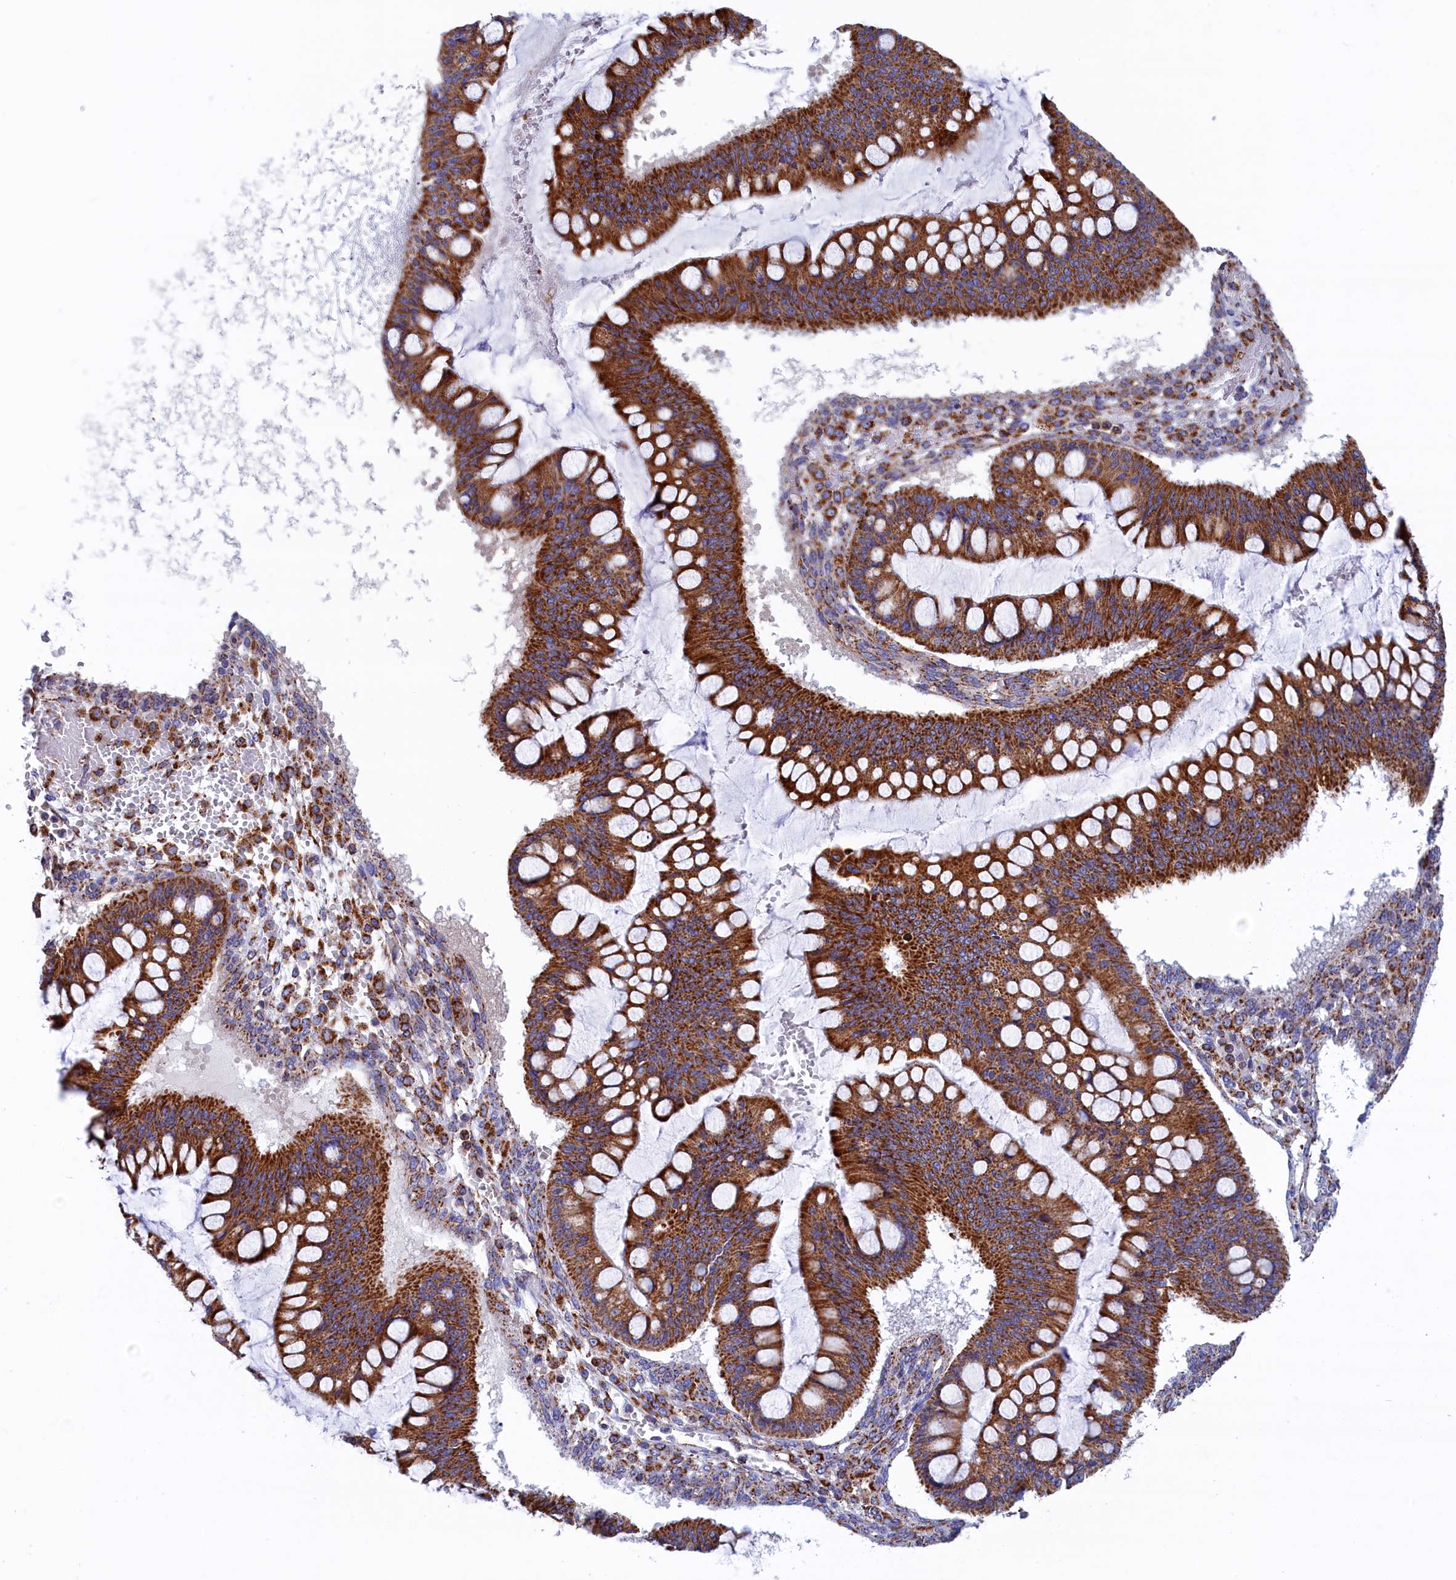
{"staining": {"intensity": "strong", "quantity": ">75%", "location": "cytoplasmic/membranous"}, "tissue": "ovarian cancer", "cell_type": "Tumor cells", "image_type": "cancer", "snomed": [{"axis": "morphology", "description": "Cystadenocarcinoma, mucinous, NOS"}, {"axis": "topography", "description": "Ovary"}], "caption": "IHC staining of ovarian mucinous cystadenocarcinoma, which demonstrates high levels of strong cytoplasmic/membranous staining in approximately >75% of tumor cells indicating strong cytoplasmic/membranous protein expression. The staining was performed using DAB (3,3'-diaminobenzidine) (brown) for protein detection and nuclei were counterstained in hematoxylin (blue).", "gene": "WDR83", "patient": {"sex": "female", "age": 73}}